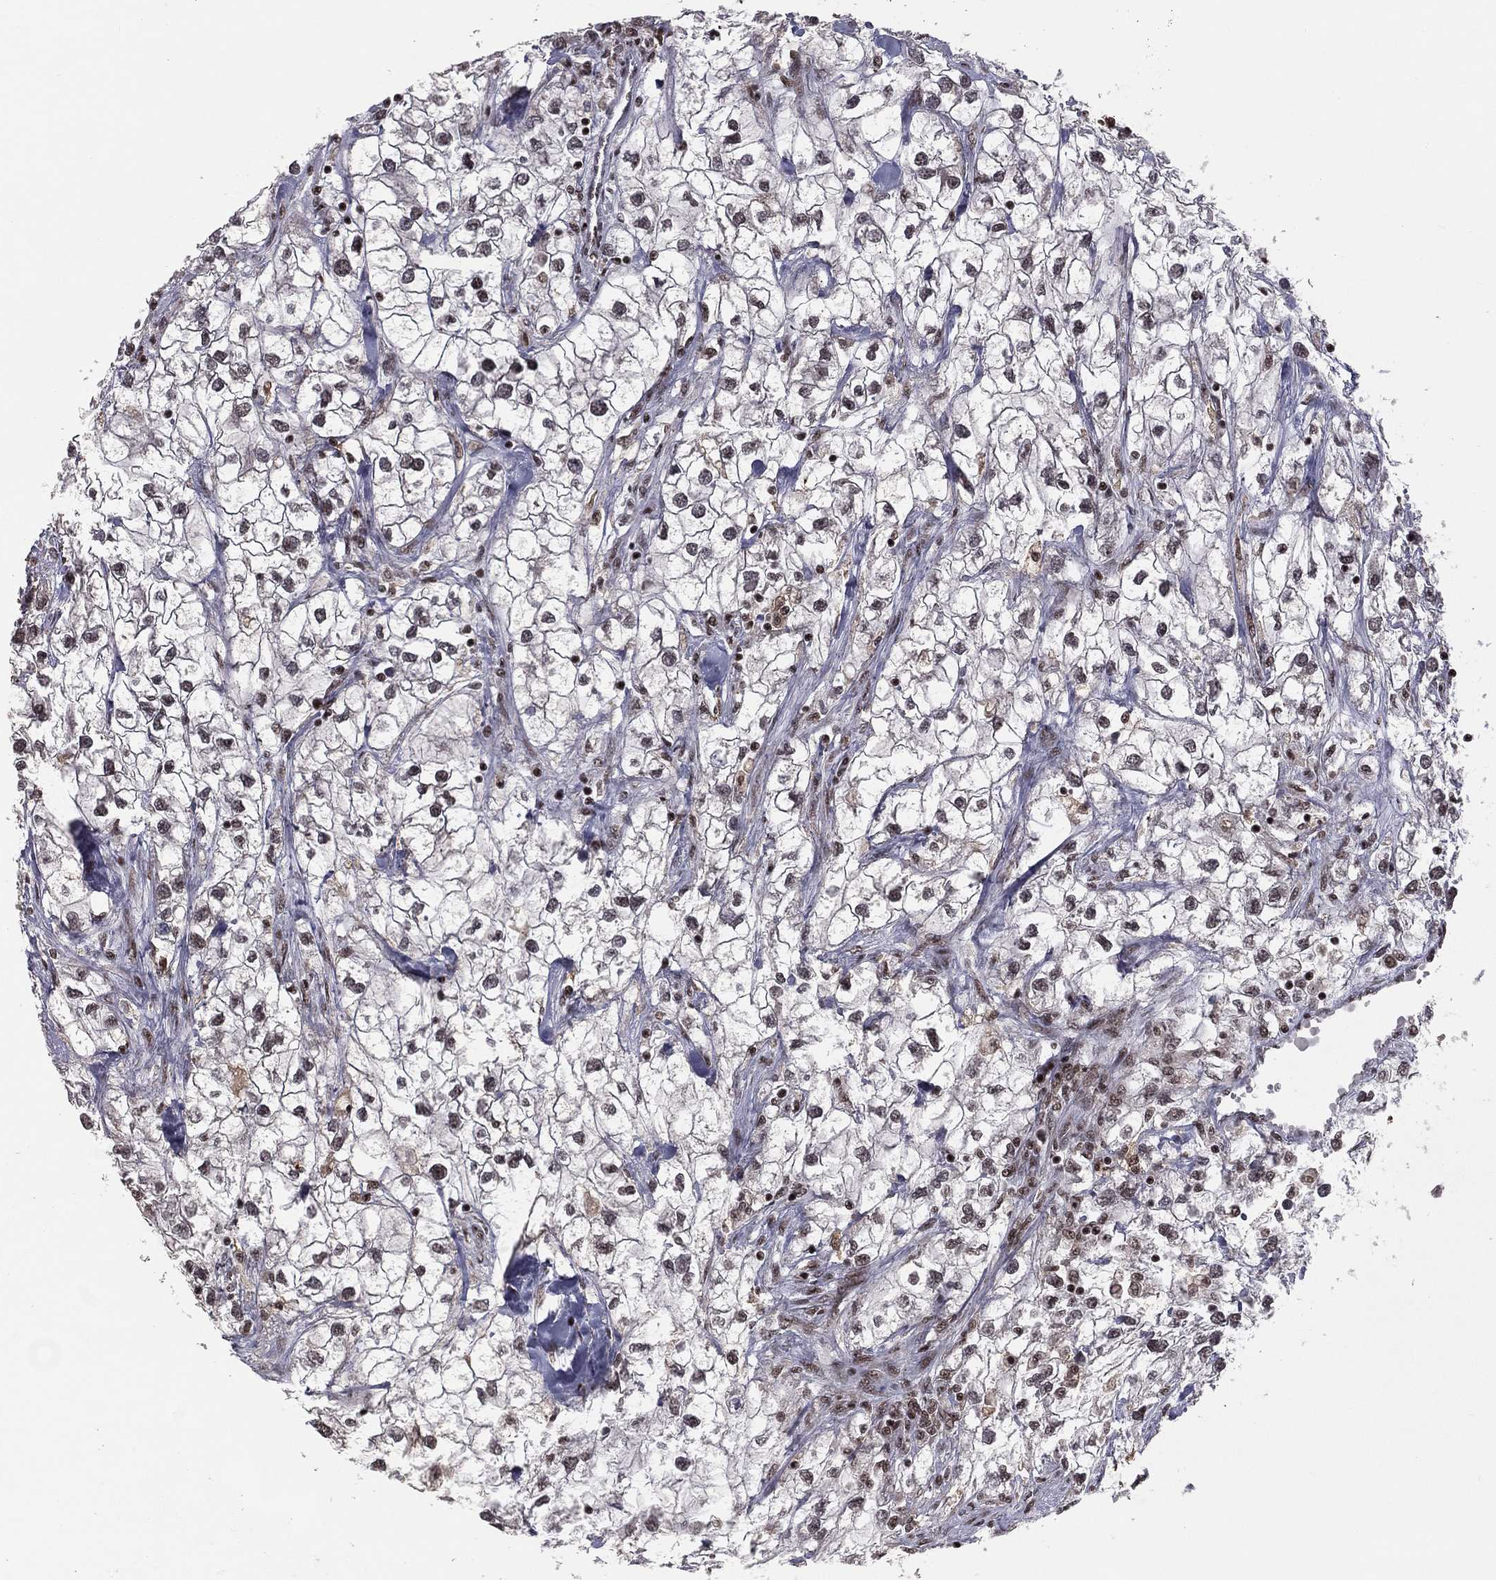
{"staining": {"intensity": "weak", "quantity": "<25%", "location": "nuclear"}, "tissue": "renal cancer", "cell_type": "Tumor cells", "image_type": "cancer", "snomed": [{"axis": "morphology", "description": "Adenocarcinoma, NOS"}, {"axis": "topography", "description": "Kidney"}], "caption": "Immunohistochemistry micrograph of neoplastic tissue: human renal cancer (adenocarcinoma) stained with DAB displays no significant protein positivity in tumor cells. (Immunohistochemistry, brightfield microscopy, high magnification).", "gene": "NFYB", "patient": {"sex": "male", "age": 59}}